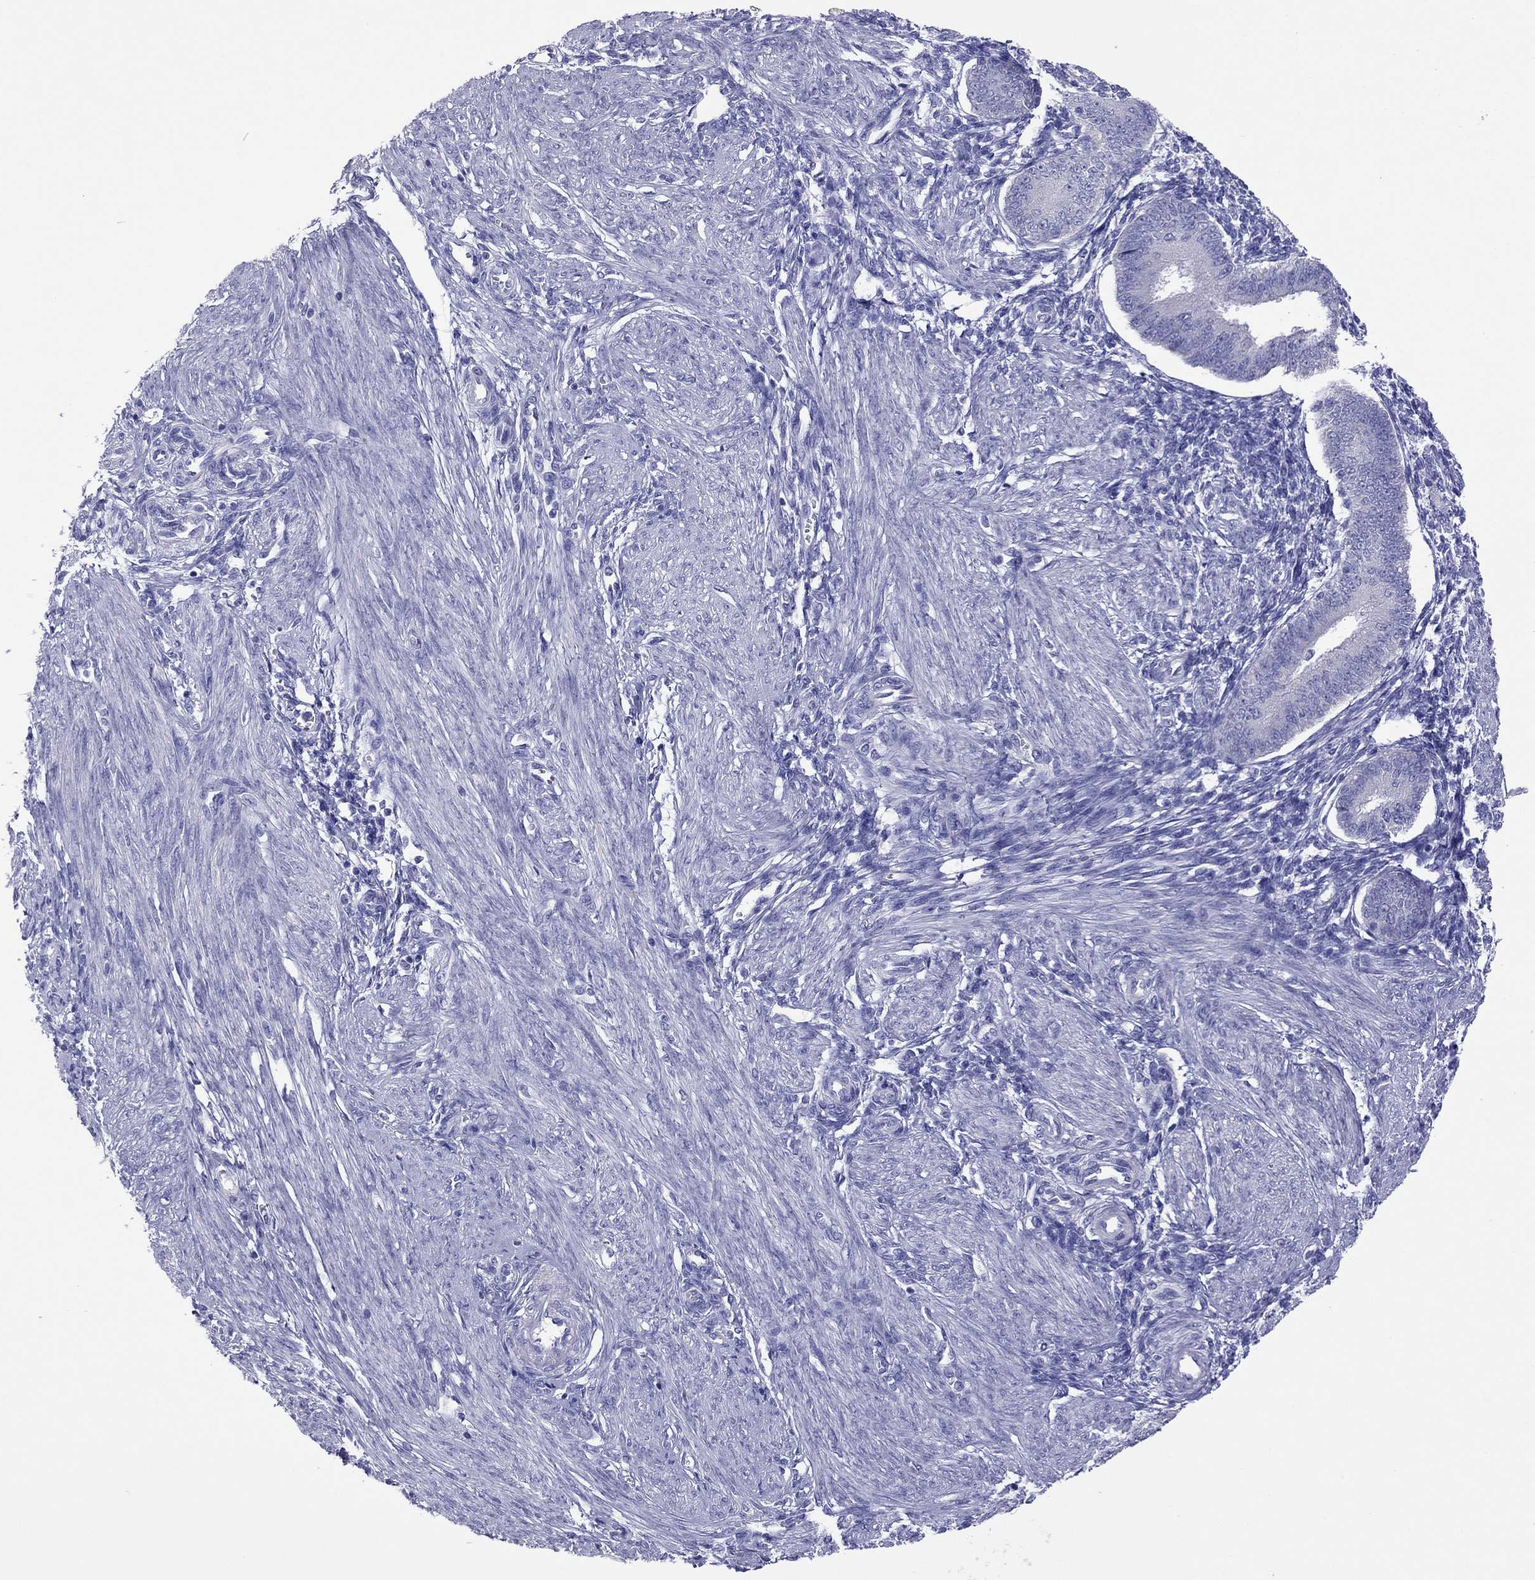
{"staining": {"intensity": "negative", "quantity": "none", "location": "none"}, "tissue": "endometrium", "cell_type": "Cells in endometrial stroma", "image_type": "normal", "snomed": [{"axis": "morphology", "description": "Normal tissue, NOS"}, {"axis": "topography", "description": "Endometrium"}], "caption": "Immunohistochemistry (IHC) photomicrograph of benign endometrium: endometrium stained with DAB (3,3'-diaminobenzidine) shows no significant protein staining in cells in endometrial stroma.", "gene": "COL9A1", "patient": {"sex": "female", "age": 39}}